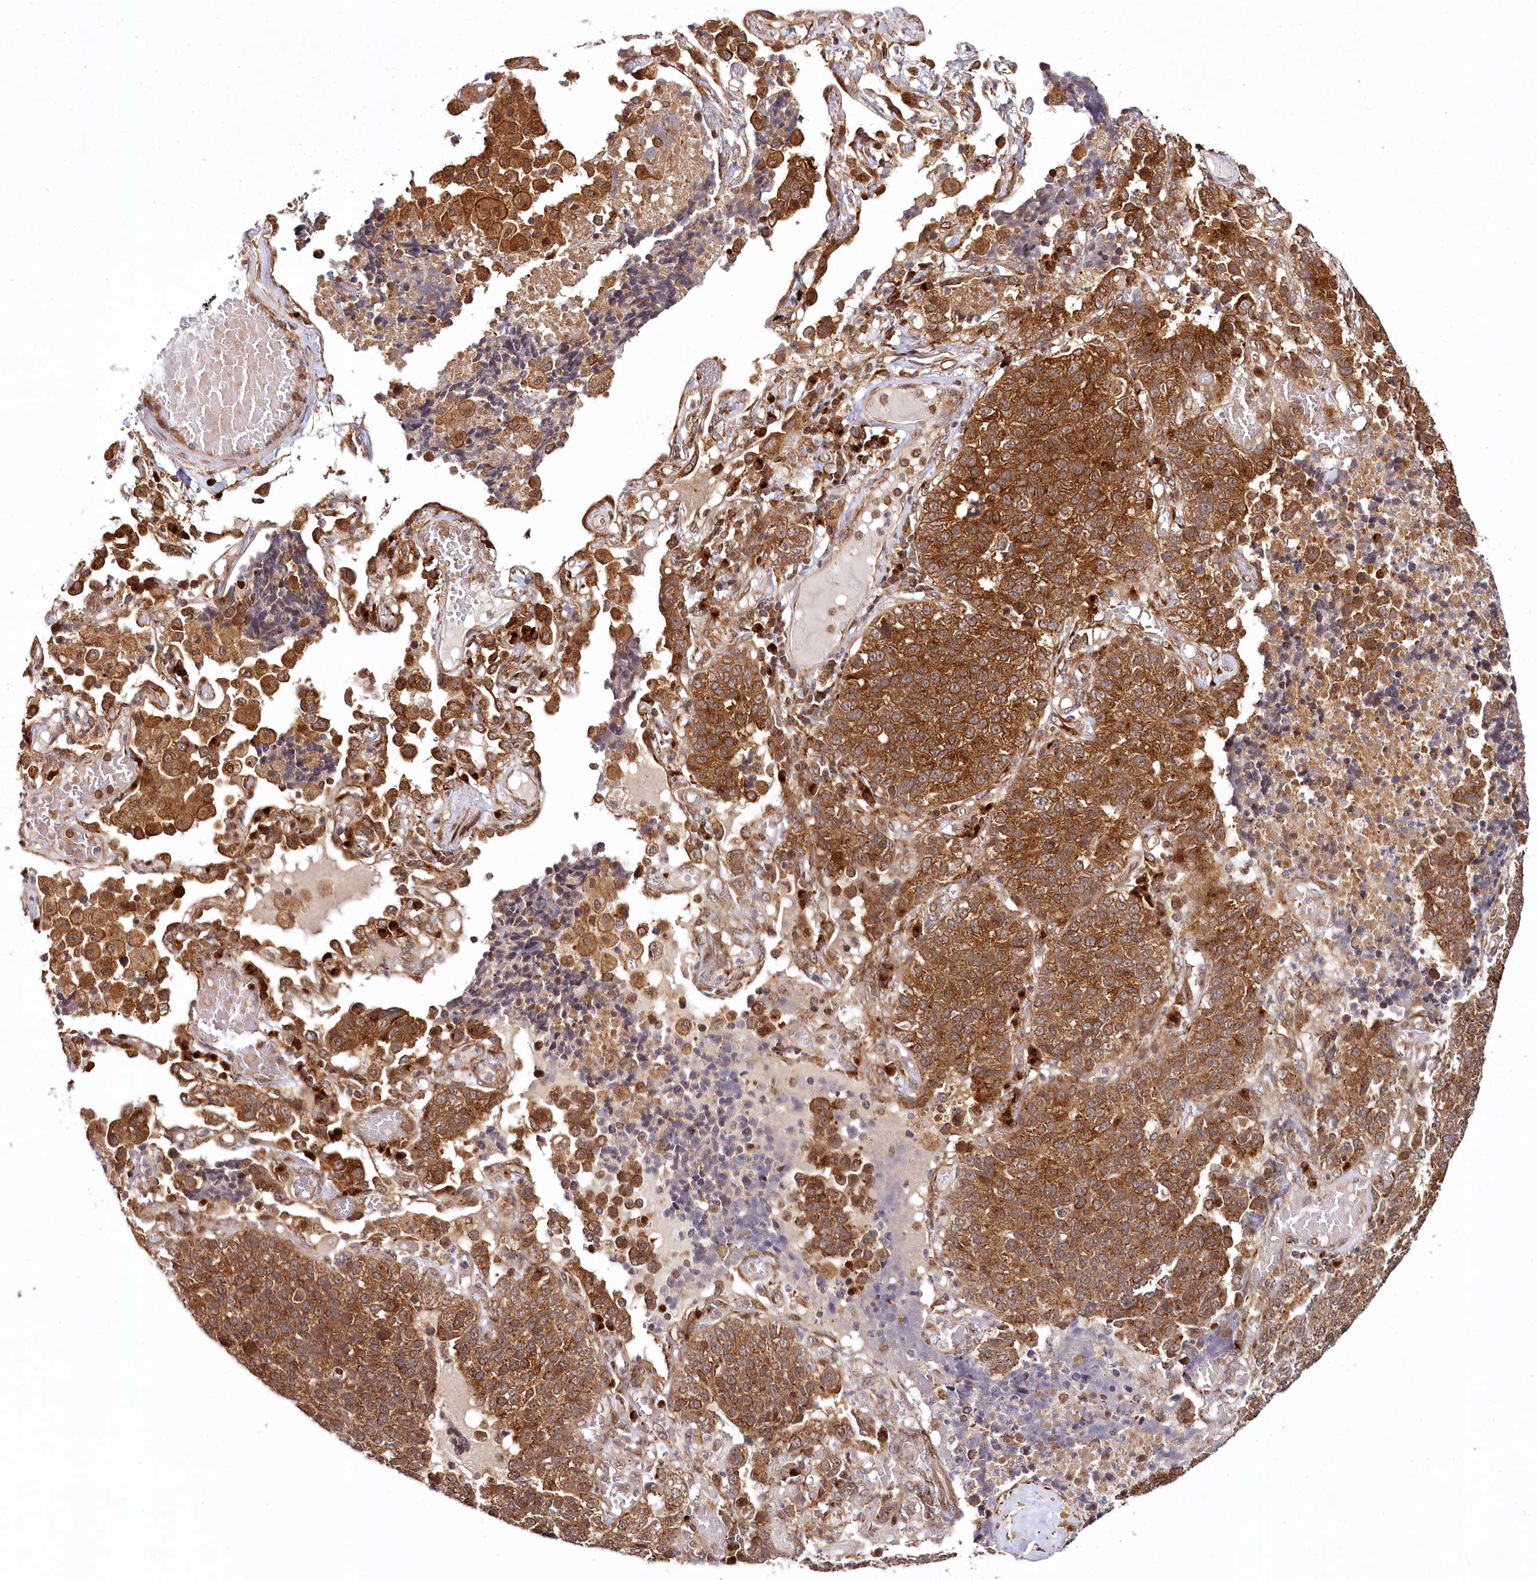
{"staining": {"intensity": "strong", "quantity": ">75%", "location": "cytoplasmic/membranous"}, "tissue": "lung cancer", "cell_type": "Tumor cells", "image_type": "cancer", "snomed": [{"axis": "morphology", "description": "Adenocarcinoma, NOS"}, {"axis": "topography", "description": "Lung"}], "caption": "Immunohistochemical staining of human lung cancer (adenocarcinoma) reveals high levels of strong cytoplasmic/membranous protein expression in about >75% of tumor cells.", "gene": "COPG1", "patient": {"sex": "male", "age": 49}}